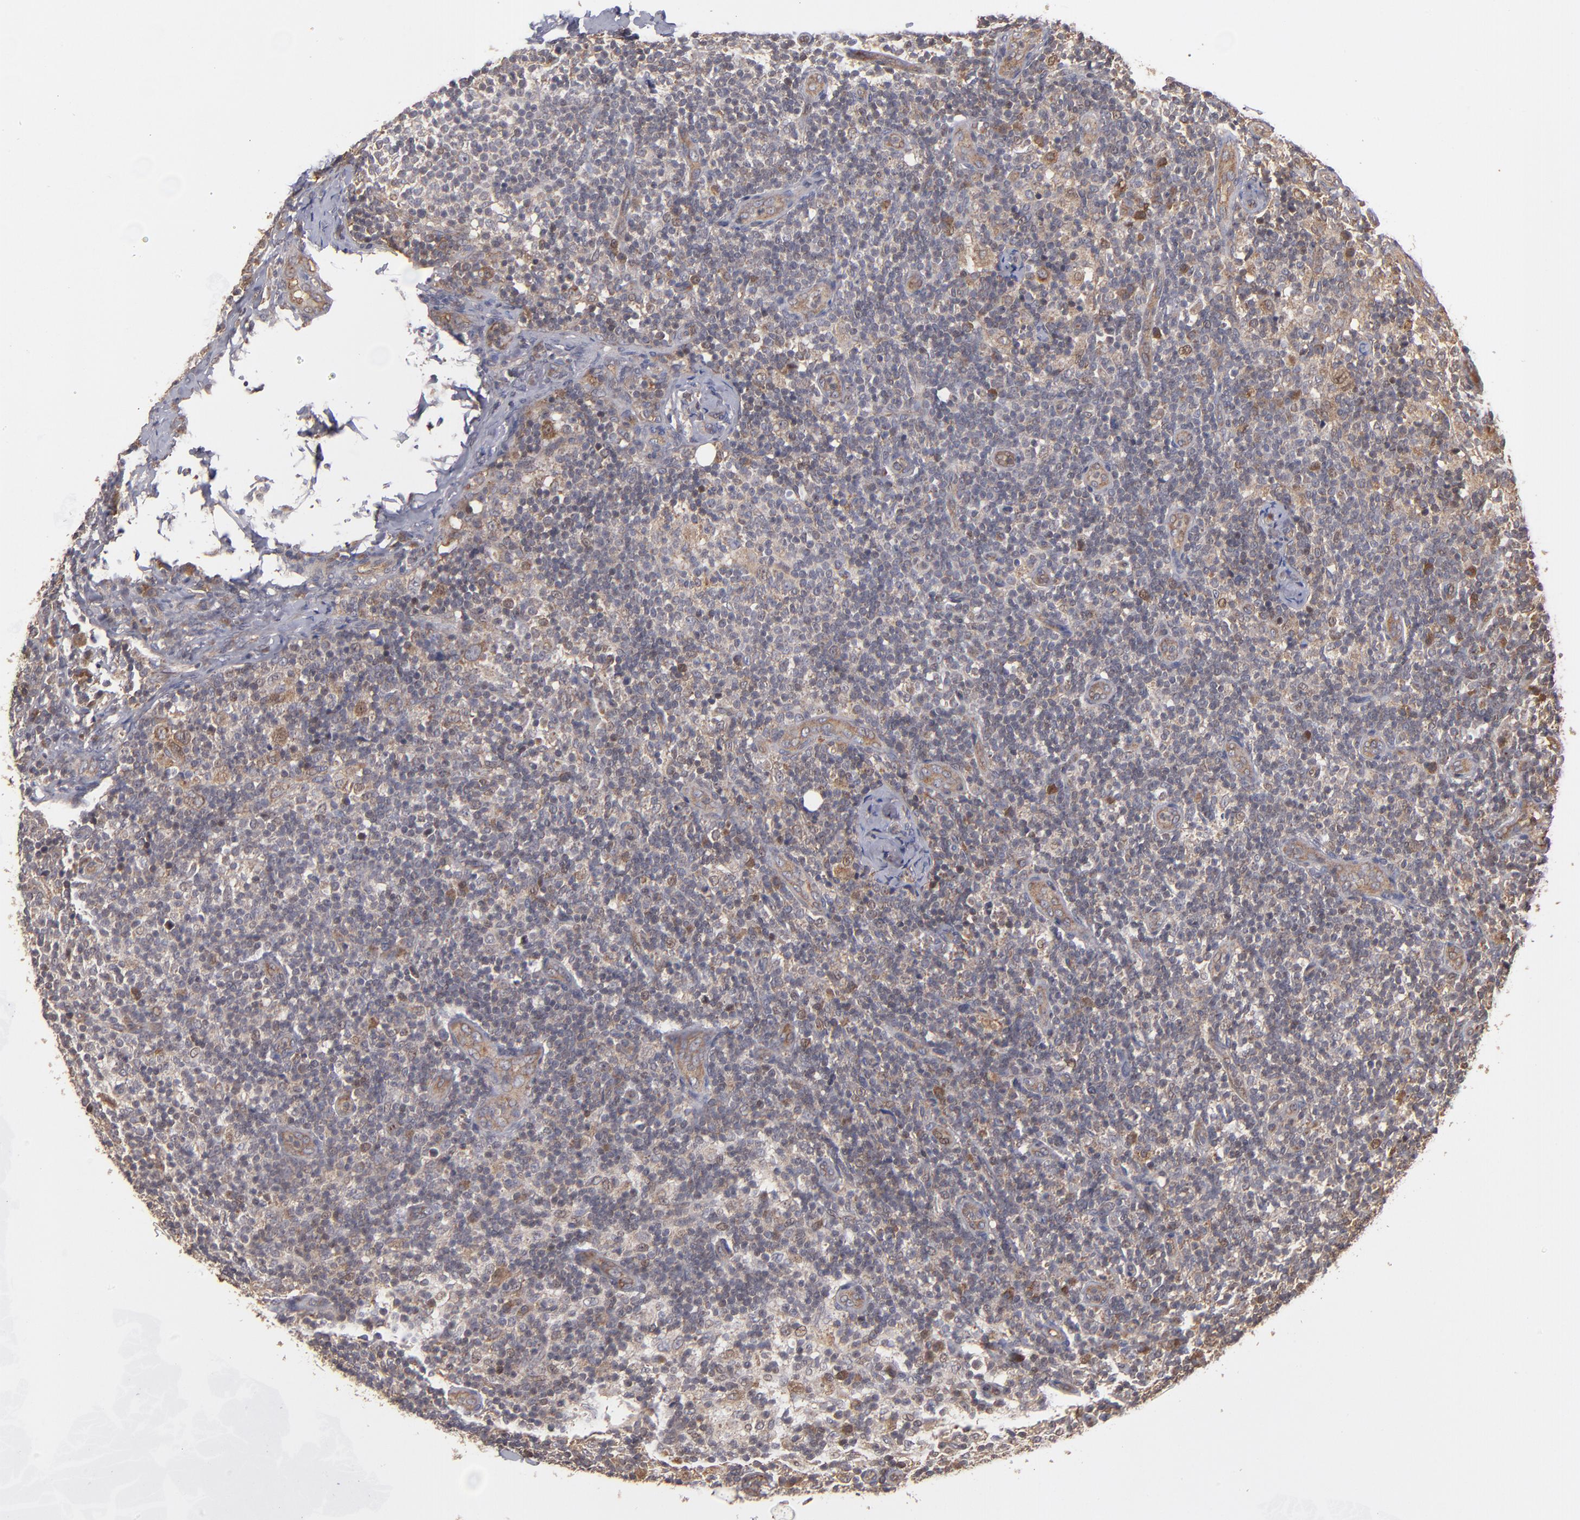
{"staining": {"intensity": "weak", "quantity": ">75%", "location": "cytoplasmic/membranous"}, "tissue": "lymph node", "cell_type": "Germinal center cells", "image_type": "normal", "snomed": [{"axis": "morphology", "description": "Normal tissue, NOS"}, {"axis": "morphology", "description": "Inflammation, NOS"}, {"axis": "topography", "description": "Lymph node"}], "caption": "About >75% of germinal center cells in unremarkable human lymph node display weak cytoplasmic/membranous protein staining as visualized by brown immunohistochemical staining.", "gene": "BDKRB1", "patient": {"sex": "male", "age": 46}}